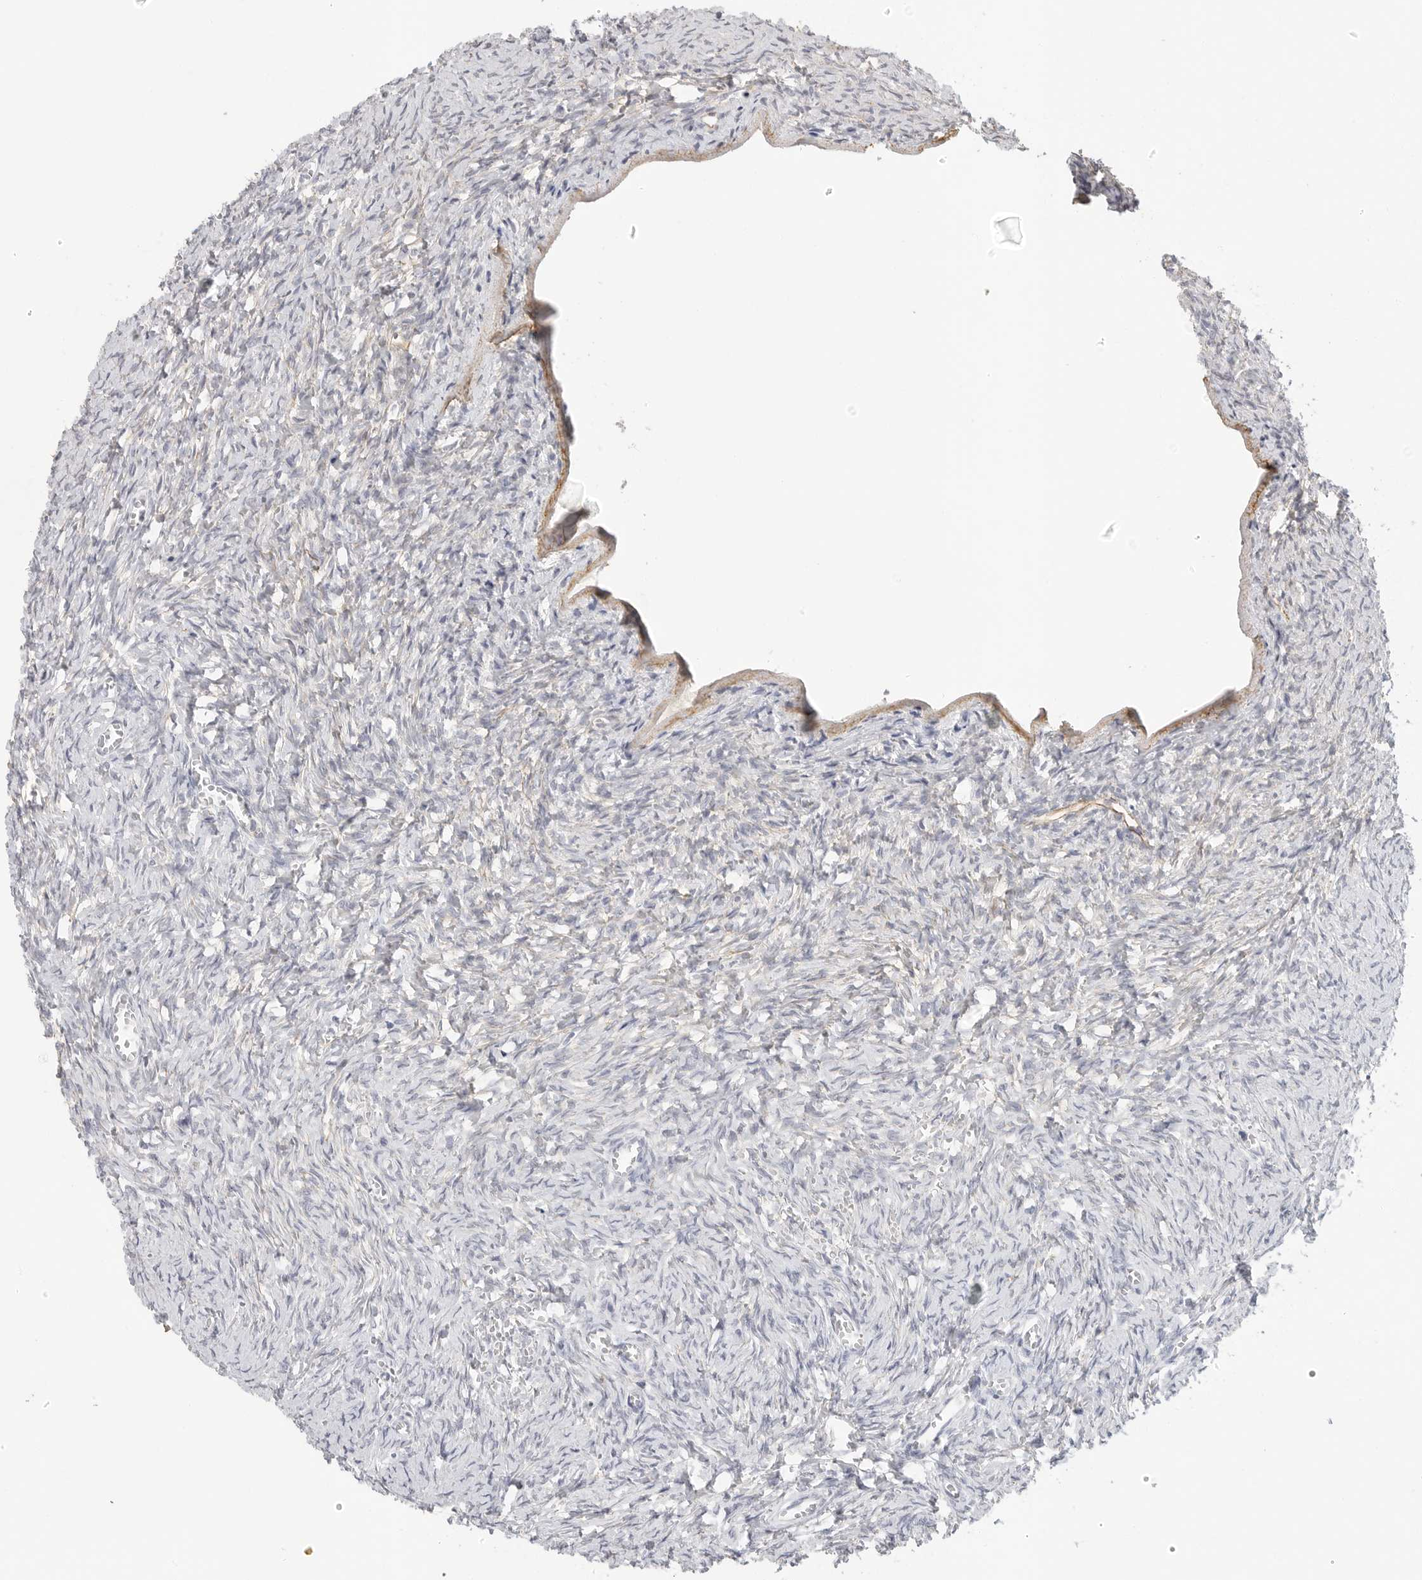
{"staining": {"intensity": "negative", "quantity": "none", "location": "none"}, "tissue": "ovary", "cell_type": "Follicle cells", "image_type": "normal", "snomed": [{"axis": "morphology", "description": "Normal tissue, NOS"}, {"axis": "topography", "description": "Ovary"}], "caption": "An immunohistochemistry image of unremarkable ovary is shown. There is no staining in follicle cells of ovary. (Stains: DAB immunohistochemistry with hematoxylin counter stain, Microscopy: brightfield microscopy at high magnification).", "gene": "FBN2", "patient": {"sex": "female", "age": 27}}